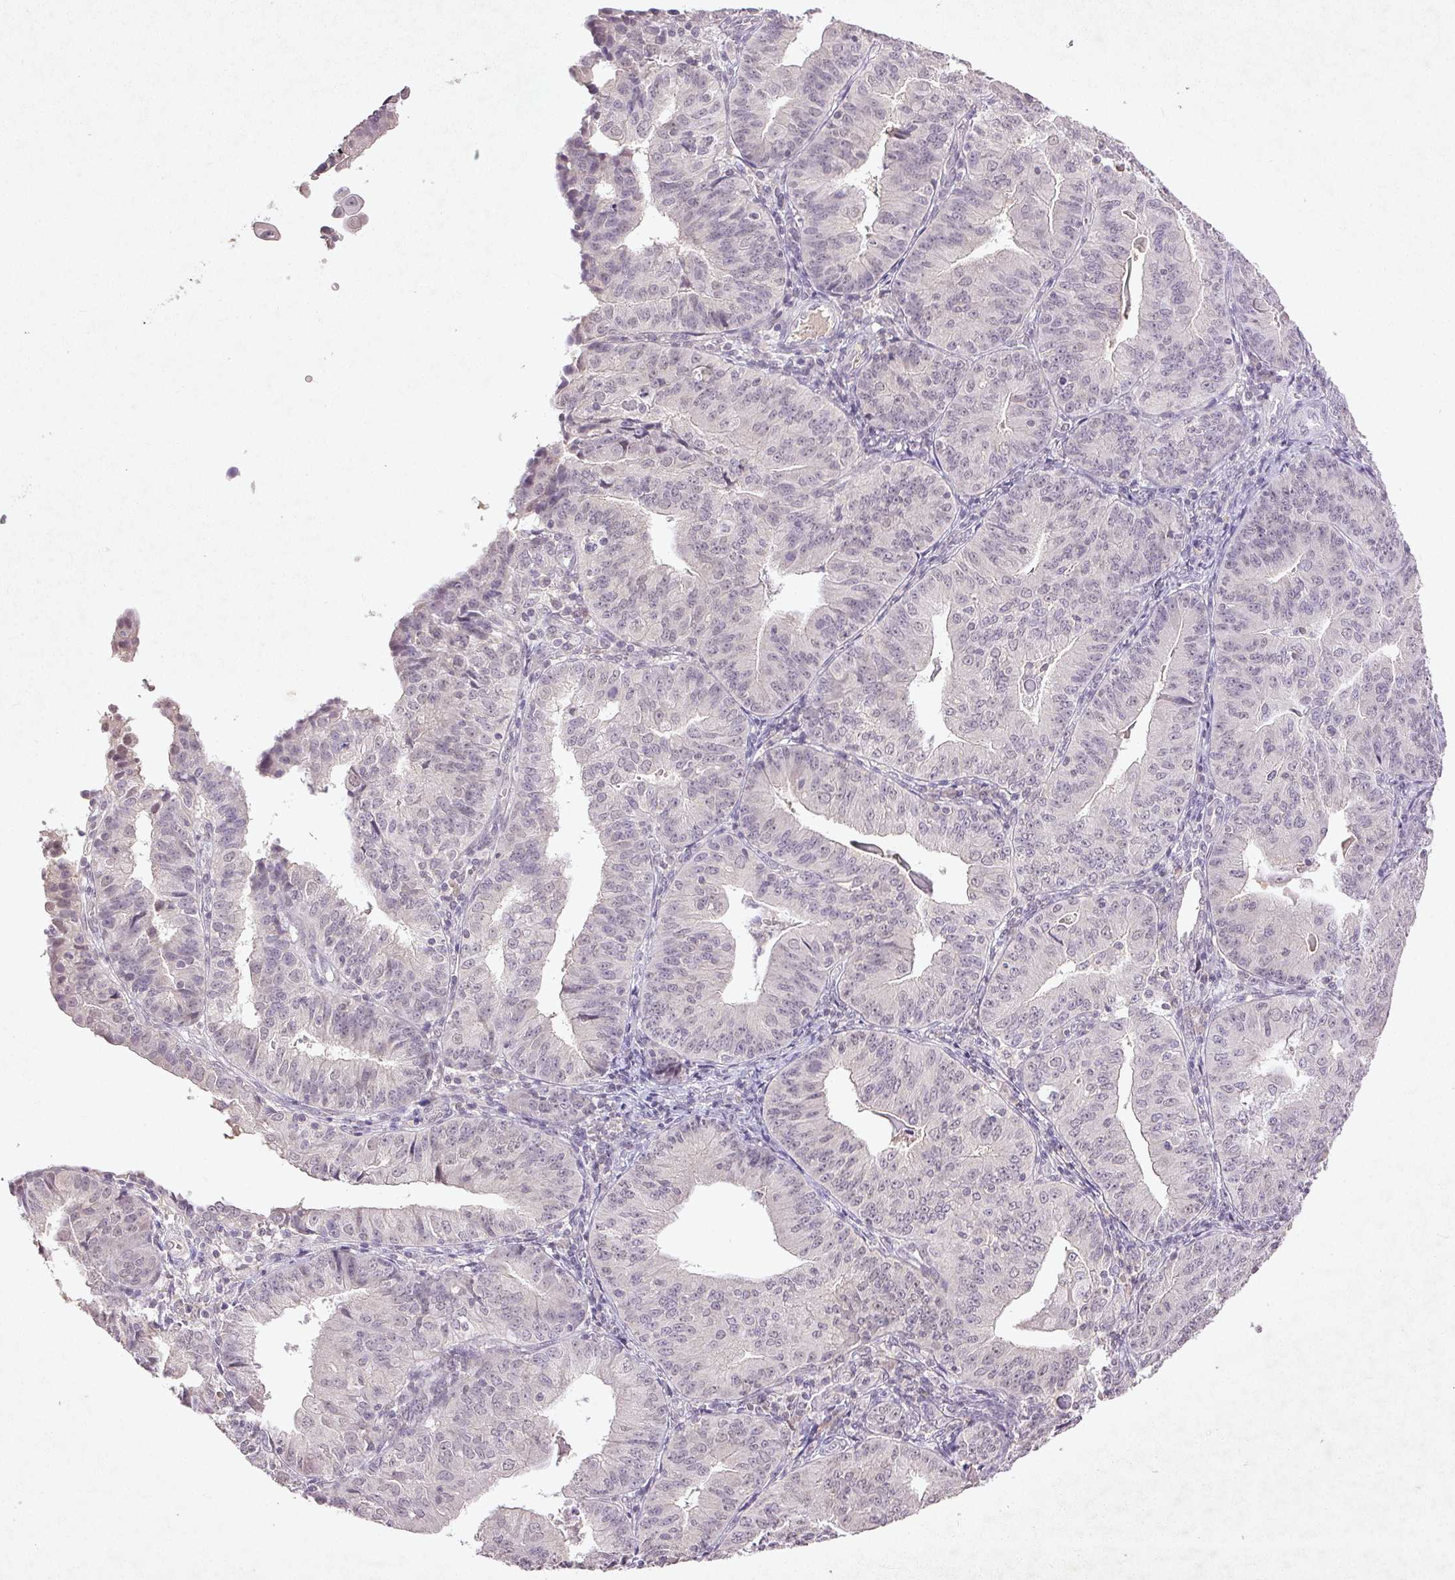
{"staining": {"intensity": "negative", "quantity": "none", "location": "none"}, "tissue": "endometrial cancer", "cell_type": "Tumor cells", "image_type": "cancer", "snomed": [{"axis": "morphology", "description": "Adenocarcinoma, NOS"}, {"axis": "topography", "description": "Endometrium"}], "caption": "DAB immunohistochemical staining of endometrial cancer reveals no significant staining in tumor cells.", "gene": "FAM168B", "patient": {"sex": "female", "age": 56}}